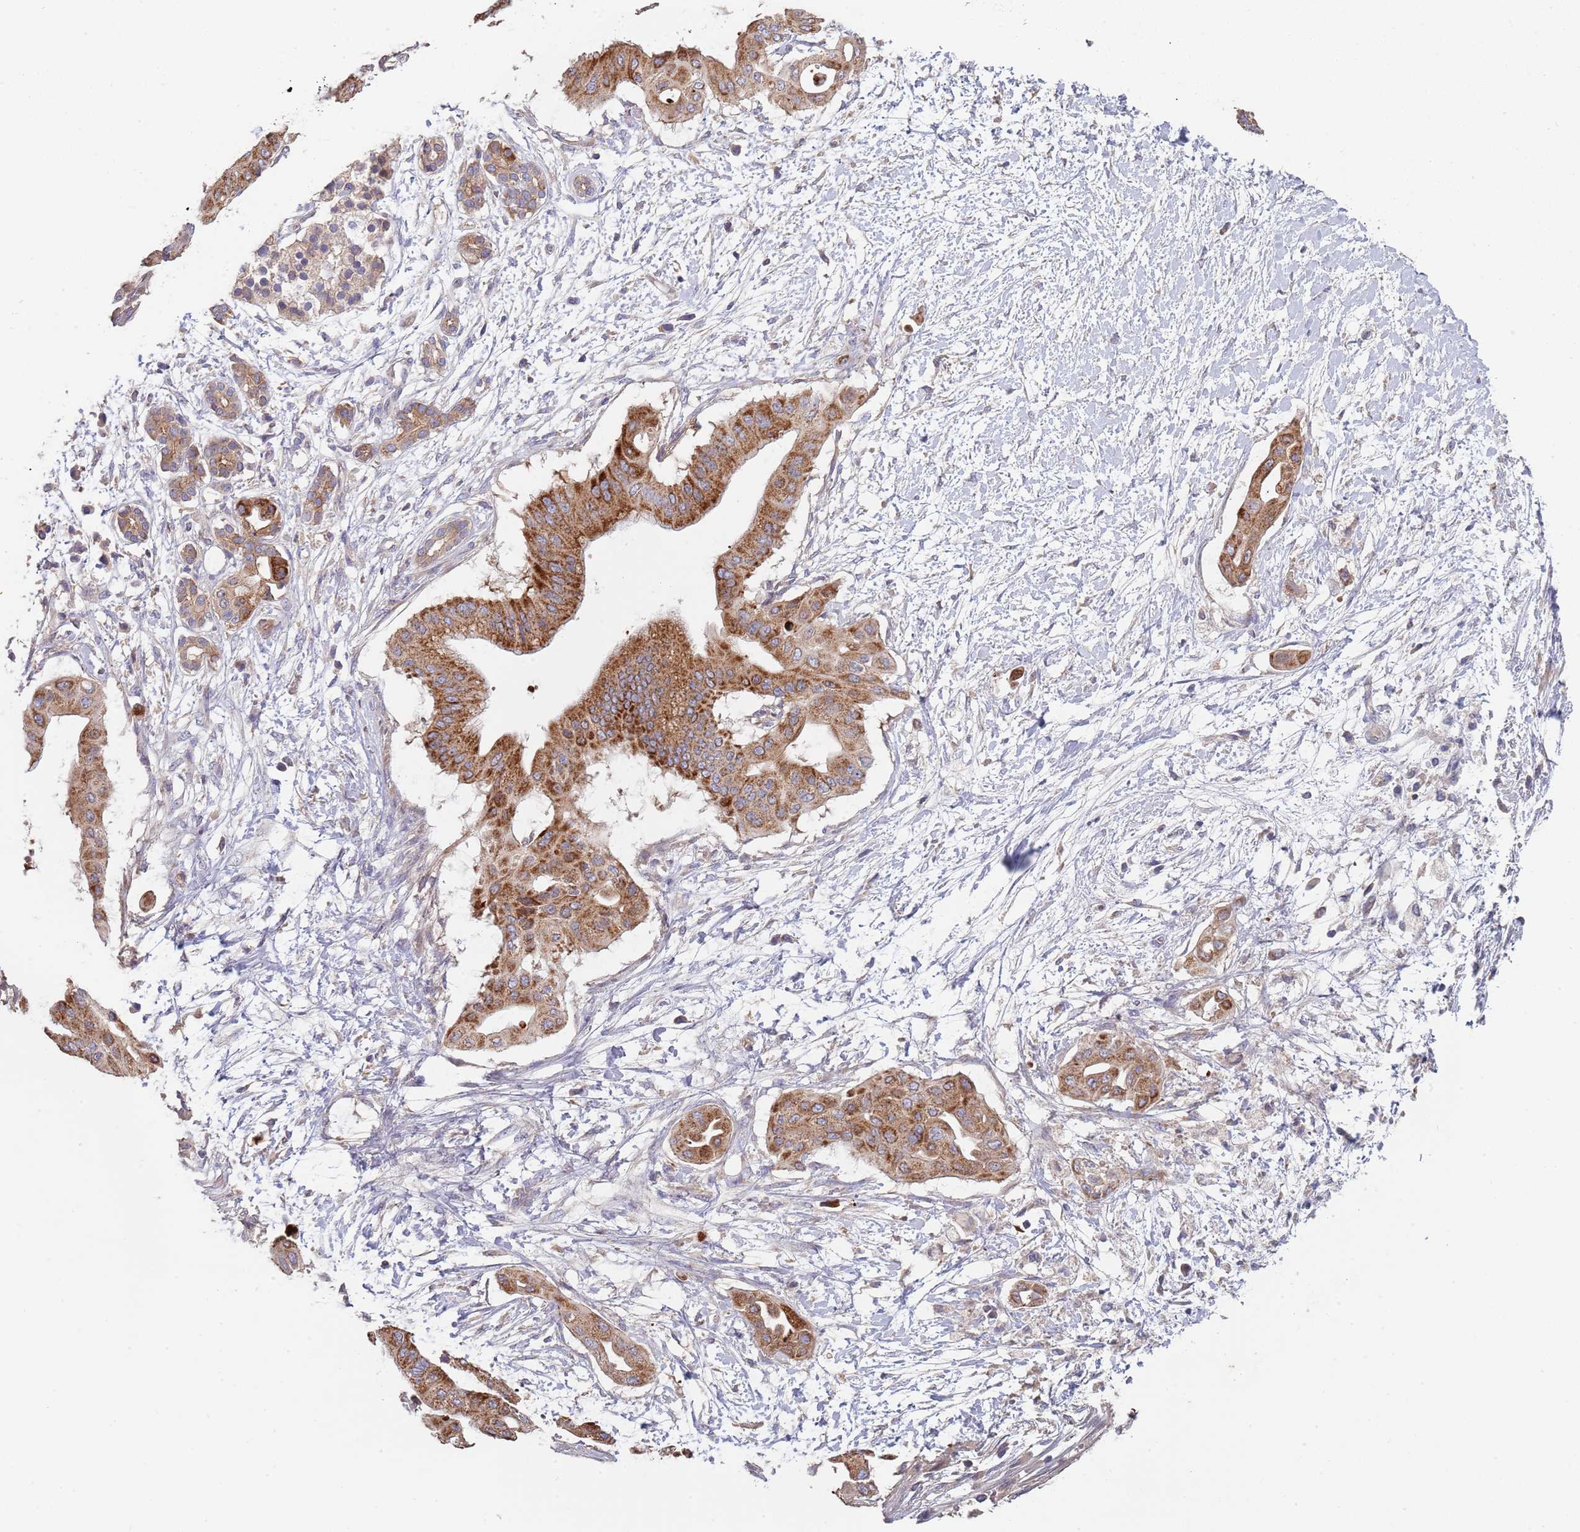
{"staining": {"intensity": "moderate", "quantity": ">75%", "location": "cytoplasmic/membranous"}, "tissue": "pancreatic cancer", "cell_type": "Tumor cells", "image_type": "cancer", "snomed": [{"axis": "morphology", "description": "Adenocarcinoma, NOS"}, {"axis": "topography", "description": "Pancreas"}], "caption": "IHC (DAB (3,3'-diaminobenzidine)) staining of pancreatic cancer (adenocarcinoma) displays moderate cytoplasmic/membranous protein expression in about >75% of tumor cells. The protein is stained brown, and the nuclei are stained in blue (DAB IHC with brightfield microscopy, high magnification).", "gene": "ABCC10", "patient": {"sex": "male", "age": 68}}